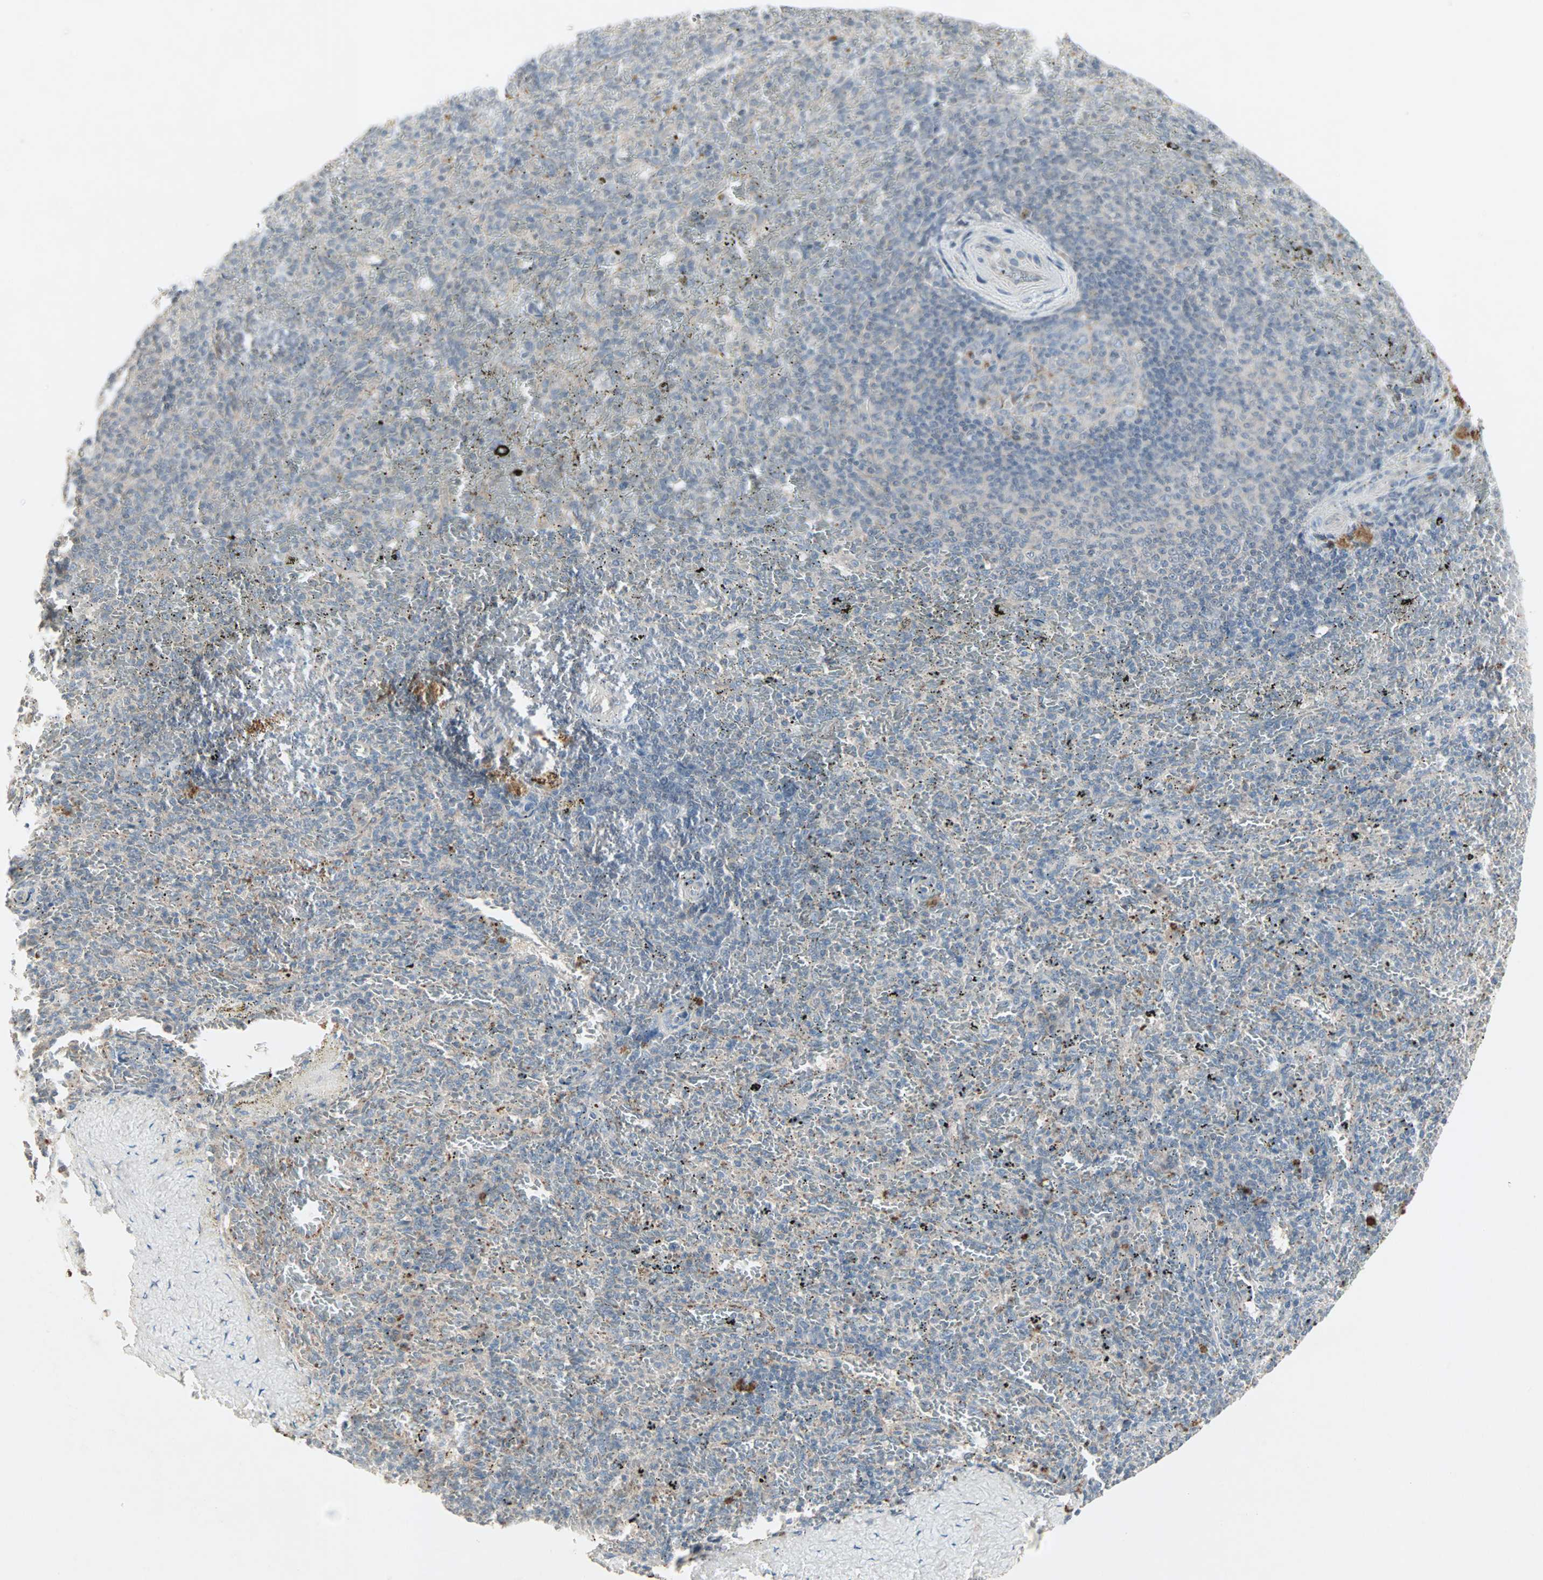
{"staining": {"intensity": "moderate", "quantity": "<25%", "location": "cytoplasmic/membranous"}, "tissue": "spleen", "cell_type": "Cells in red pulp", "image_type": "normal", "snomed": [{"axis": "morphology", "description": "Normal tissue, NOS"}, {"axis": "topography", "description": "Spleen"}], "caption": "Protein staining reveals moderate cytoplasmic/membranous positivity in approximately <25% of cells in red pulp in unremarkable spleen.", "gene": "JMJD7", "patient": {"sex": "female", "age": 43}}